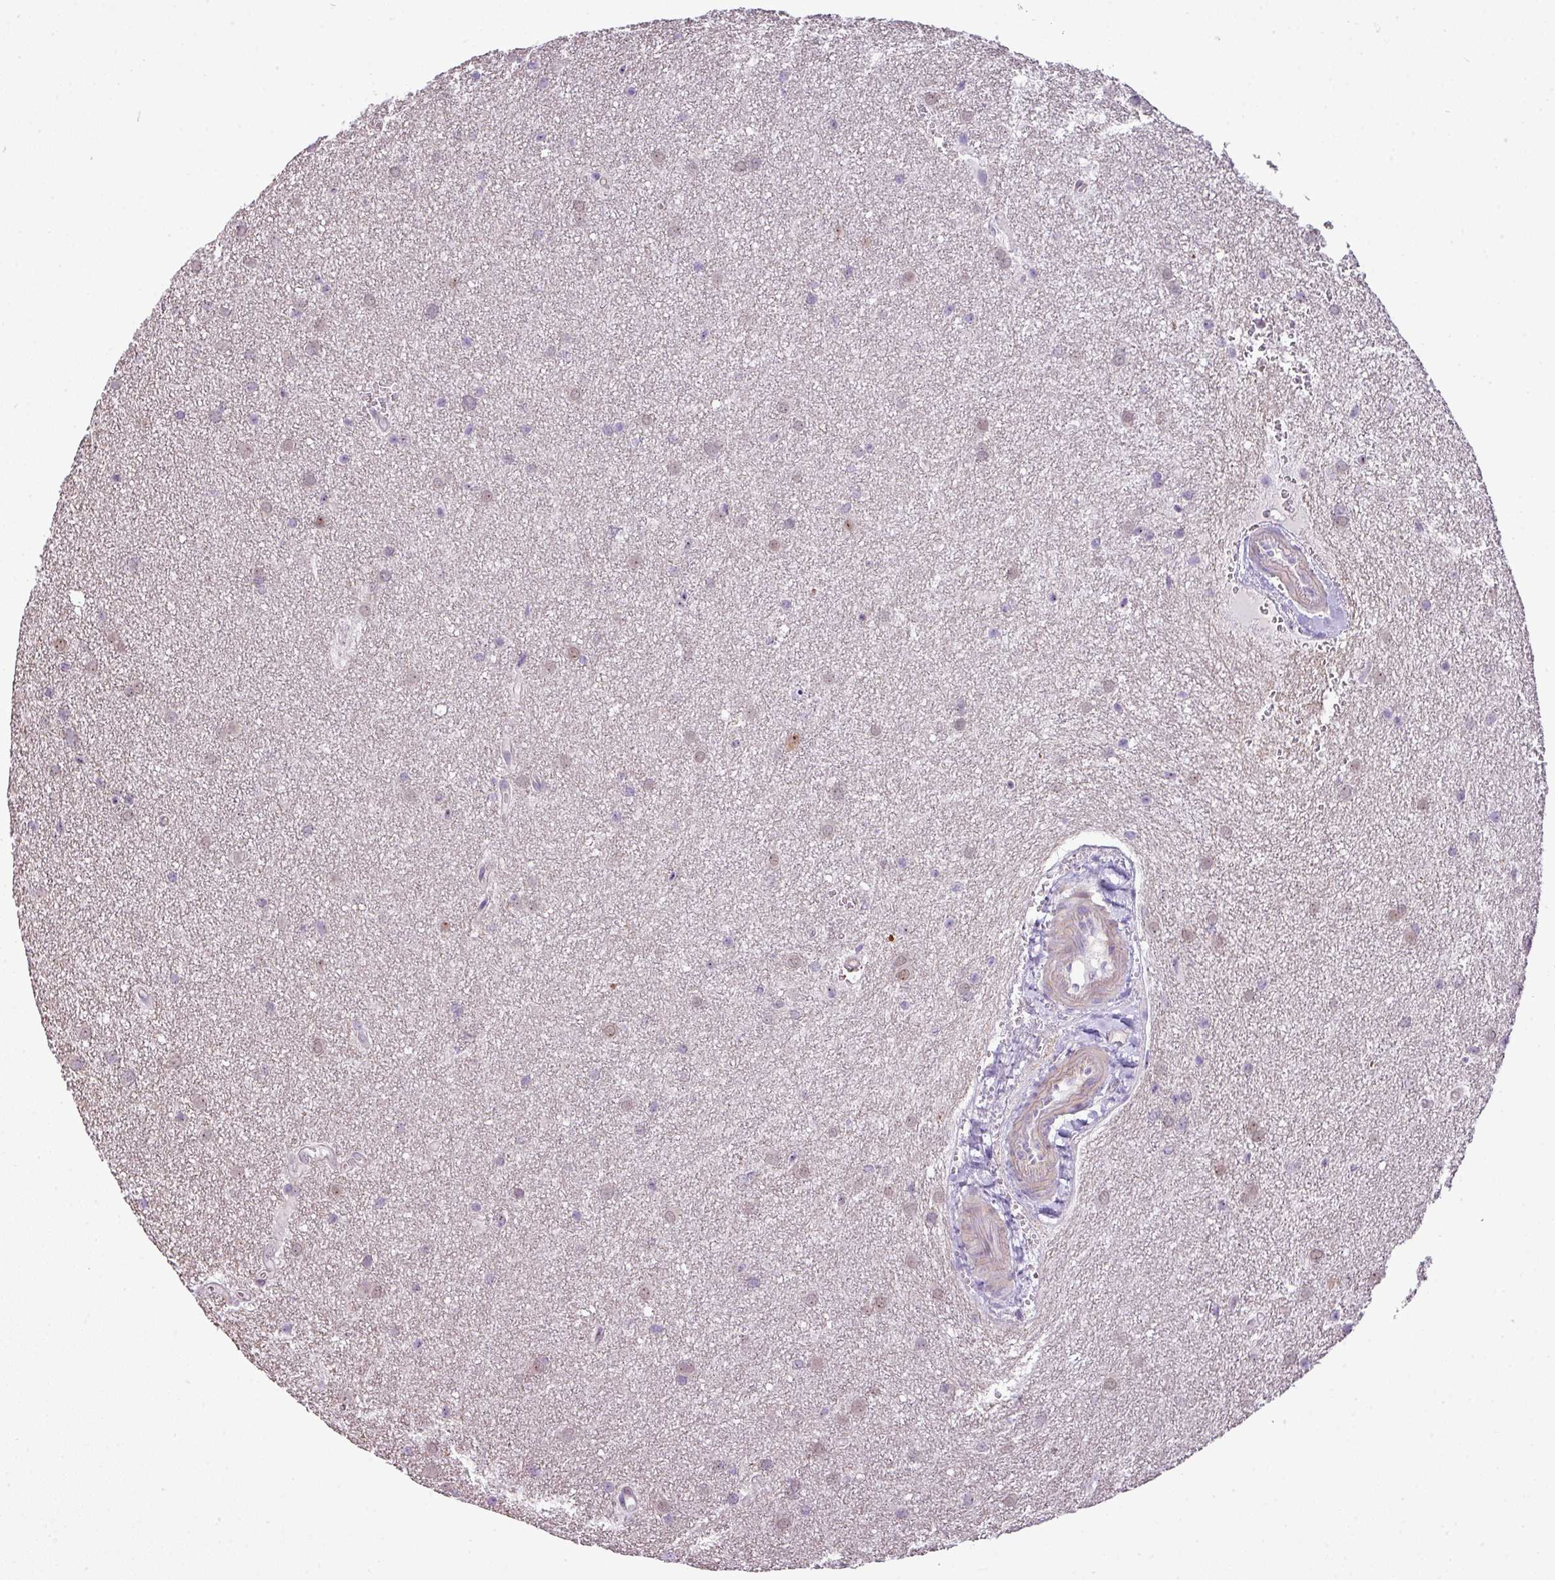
{"staining": {"intensity": "weak", "quantity": "<25%", "location": "nuclear"}, "tissue": "glioma", "cell_type": "Tumor cells", "image_type": "cancer", "snomed": [{"axis": "morphology", "description": "Glioma, malignant, Low grade"}, {"axis": "topography", "description": "Cerebellum"}], "caption": "IHC photomicrograph of neoplastic tissue: human glioma stained with DAB (3,3'-diaminobenzidine) demonstrates no significant protein expression in tumor cells.", "gene": "MAK16", "patient": {"sex": "female", "age": 5}}